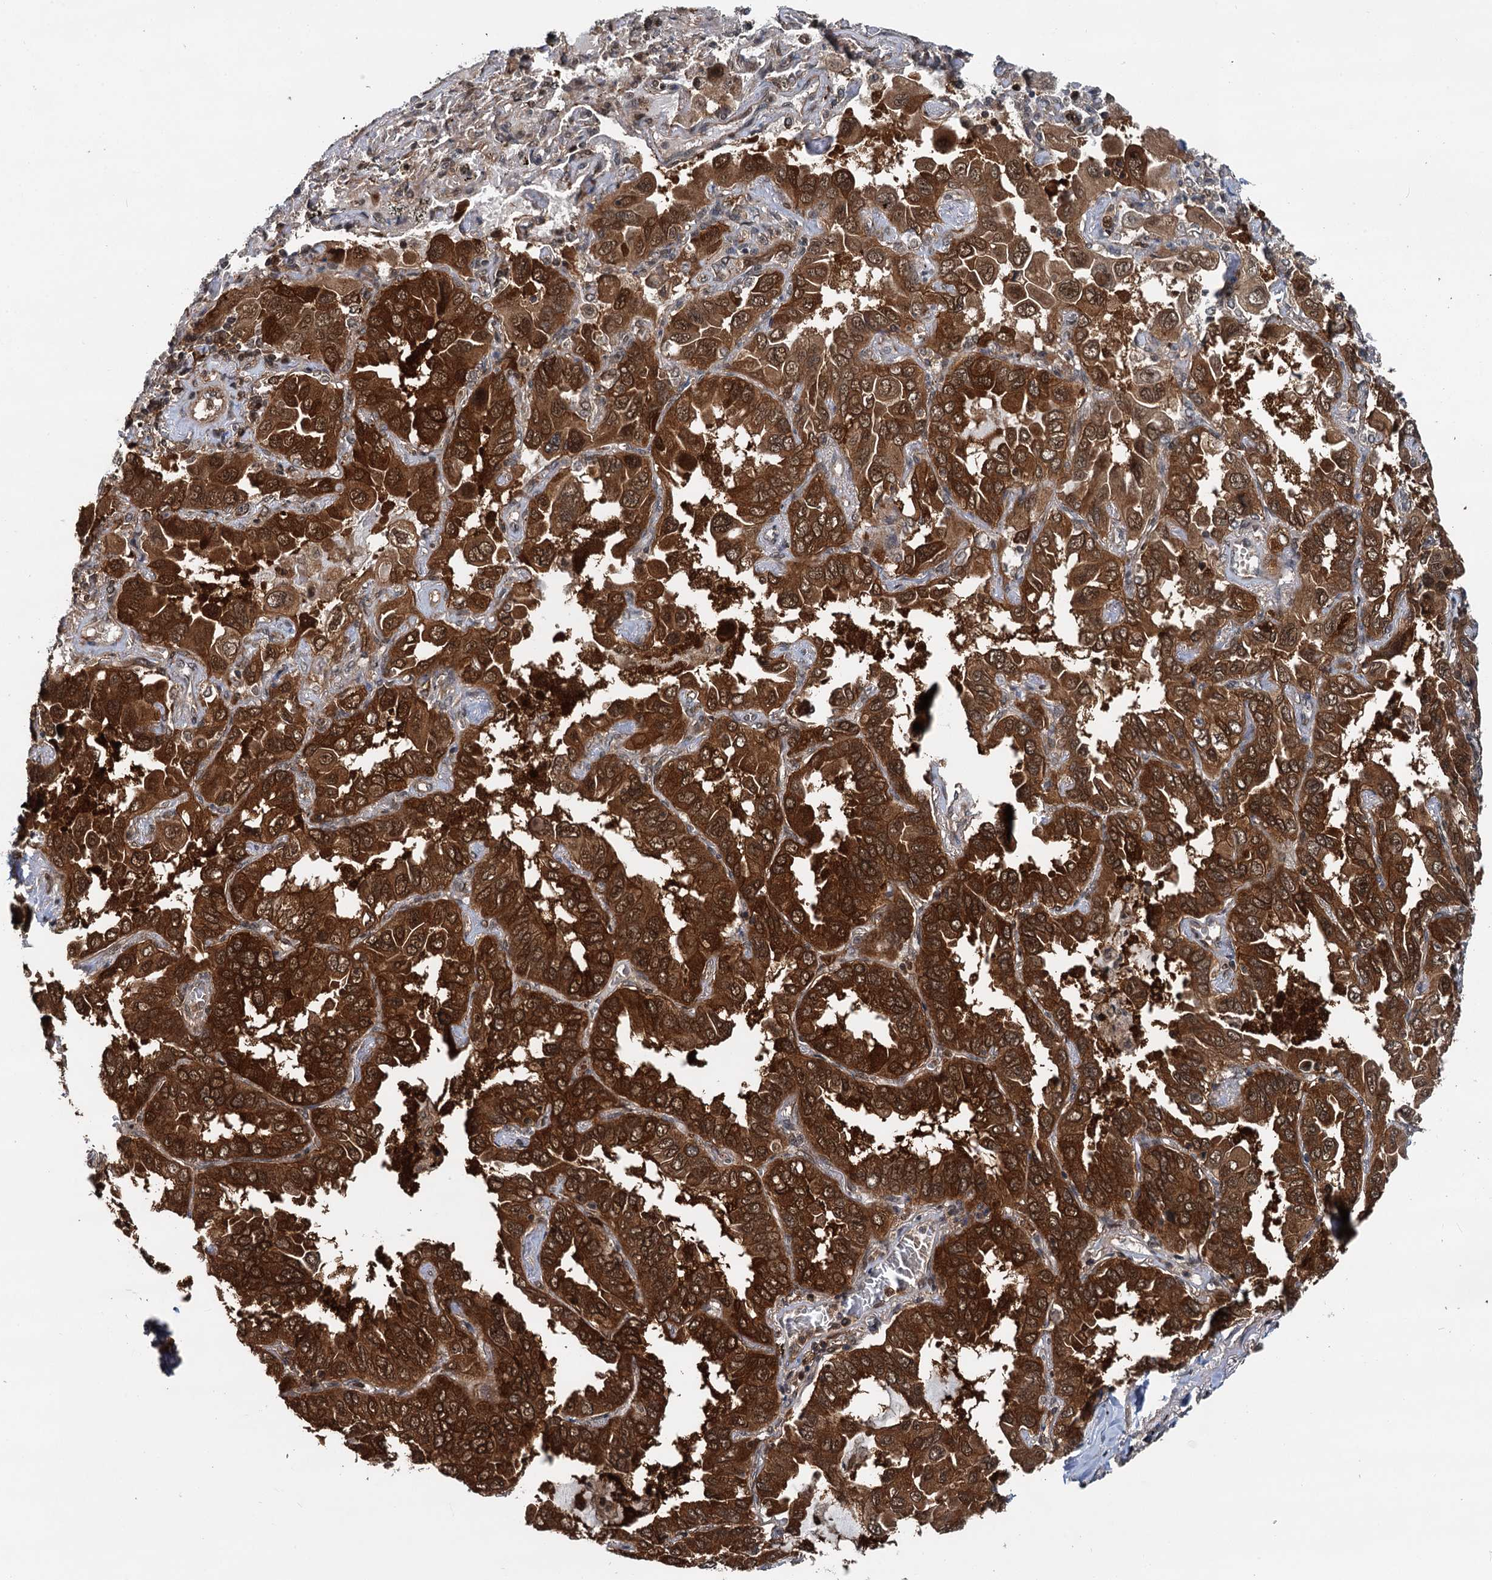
{"staining": {"intensity": "strong", "quantity": ">75%", "location": "cytoplasmic/membranous,nuclear"}, "tissue": "lung cancer", "cell_type": "Tumor cells", "image_type": "cancer", "snomed": [{"axis": "morphology", "description": "Adenocarcinoma, NOS"}, {"axis": "topography", "description": "Lung"}], "caption": "Lung adenocarcinoma stained for a protein (brown) shows strong cytoplasmic/membranous and nuclear positive staining in about >75% of tumor cells.", "gene": "STUB1", "patient": {"sex": "male", "age": 64}}